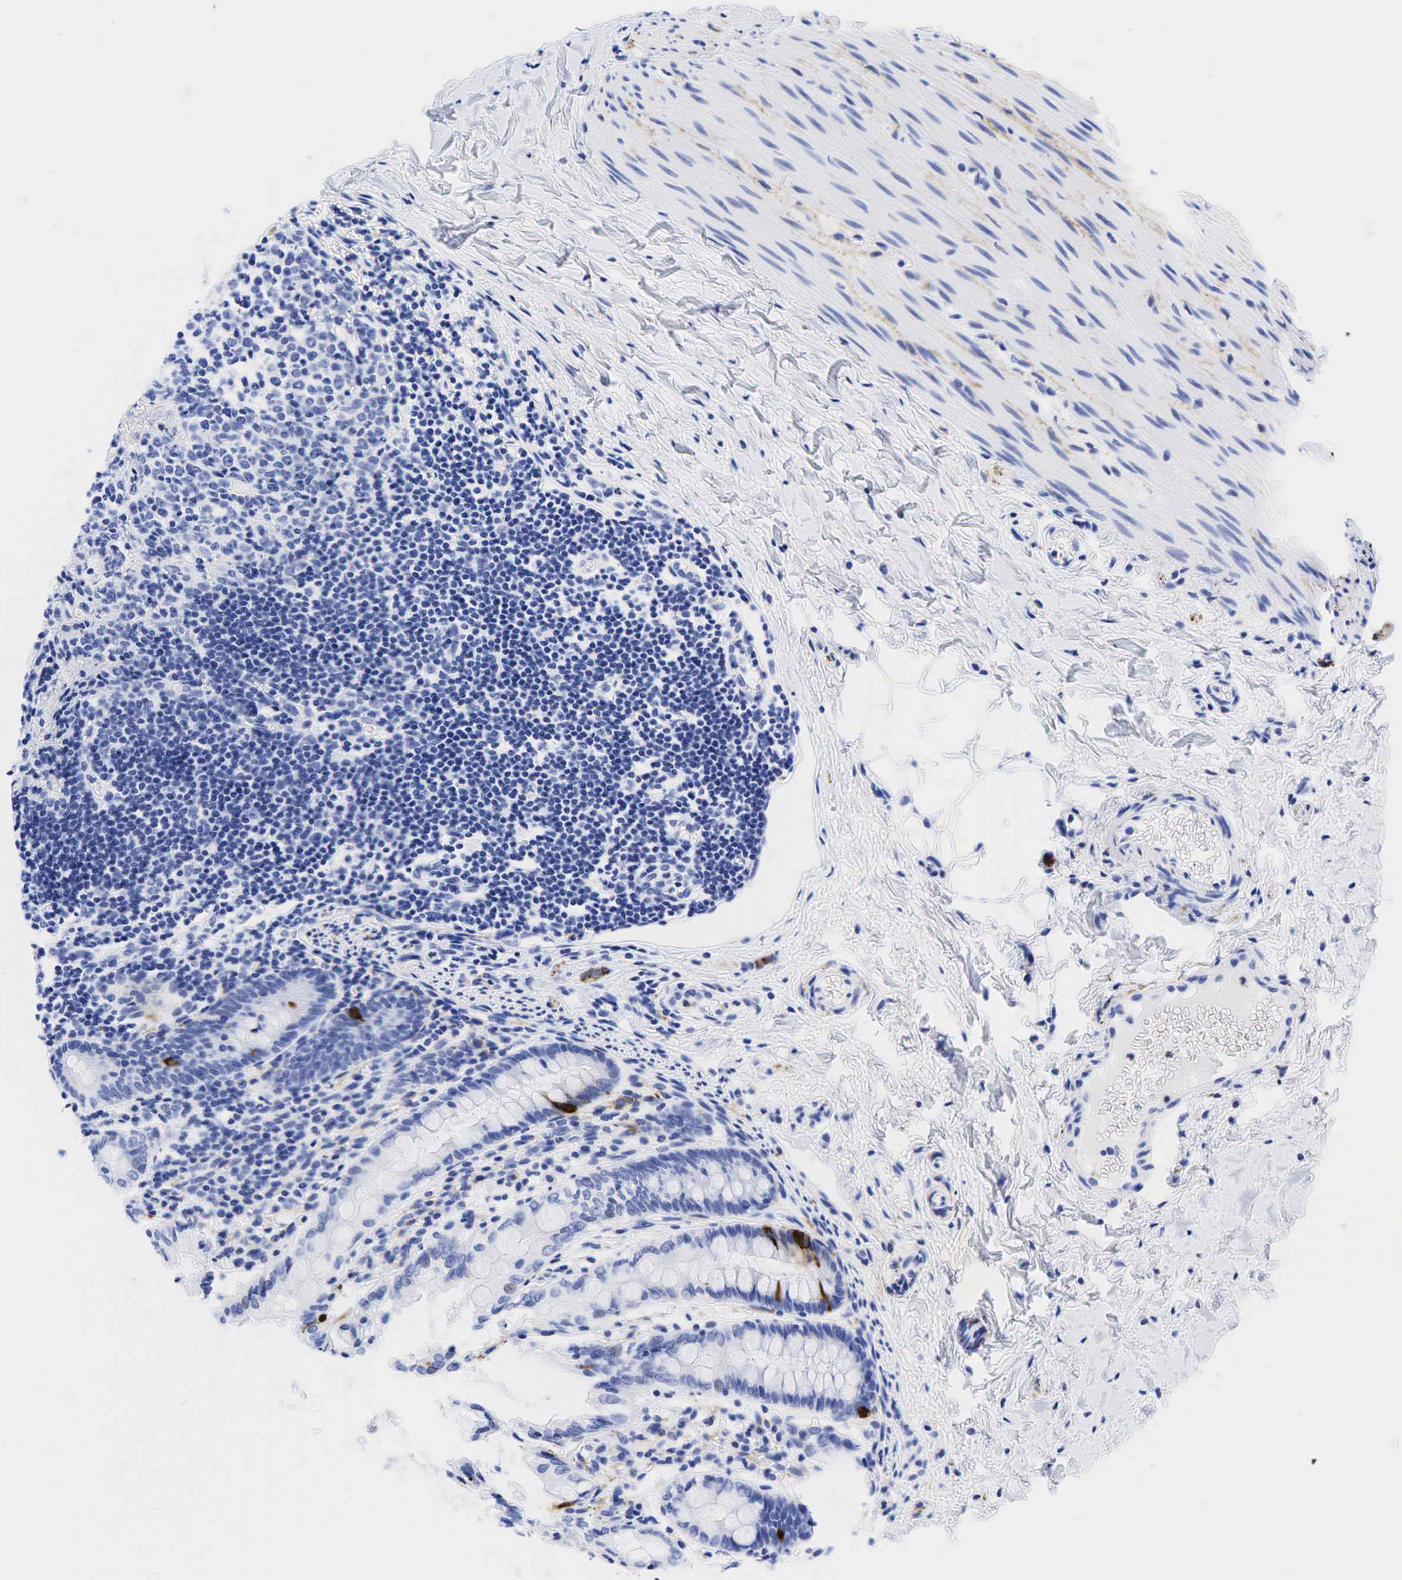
{"staining": {"intensity": "negative", "quantity": "none", "location": "none"}, "tissue": "colon", "cell_type": "Endothelial cells", "image_type": "normal", "snomed": [{"axis": "morphology", "description": "Normal tissue, NOS"}, {"axis": "topography", "description": "Colon"}], "caption": "Immunohistochemical staining of benign human colon shows no significant staining in endothelial cells.", "gene": "CHGA", "patient": {"sex": "male", "age": 1}}